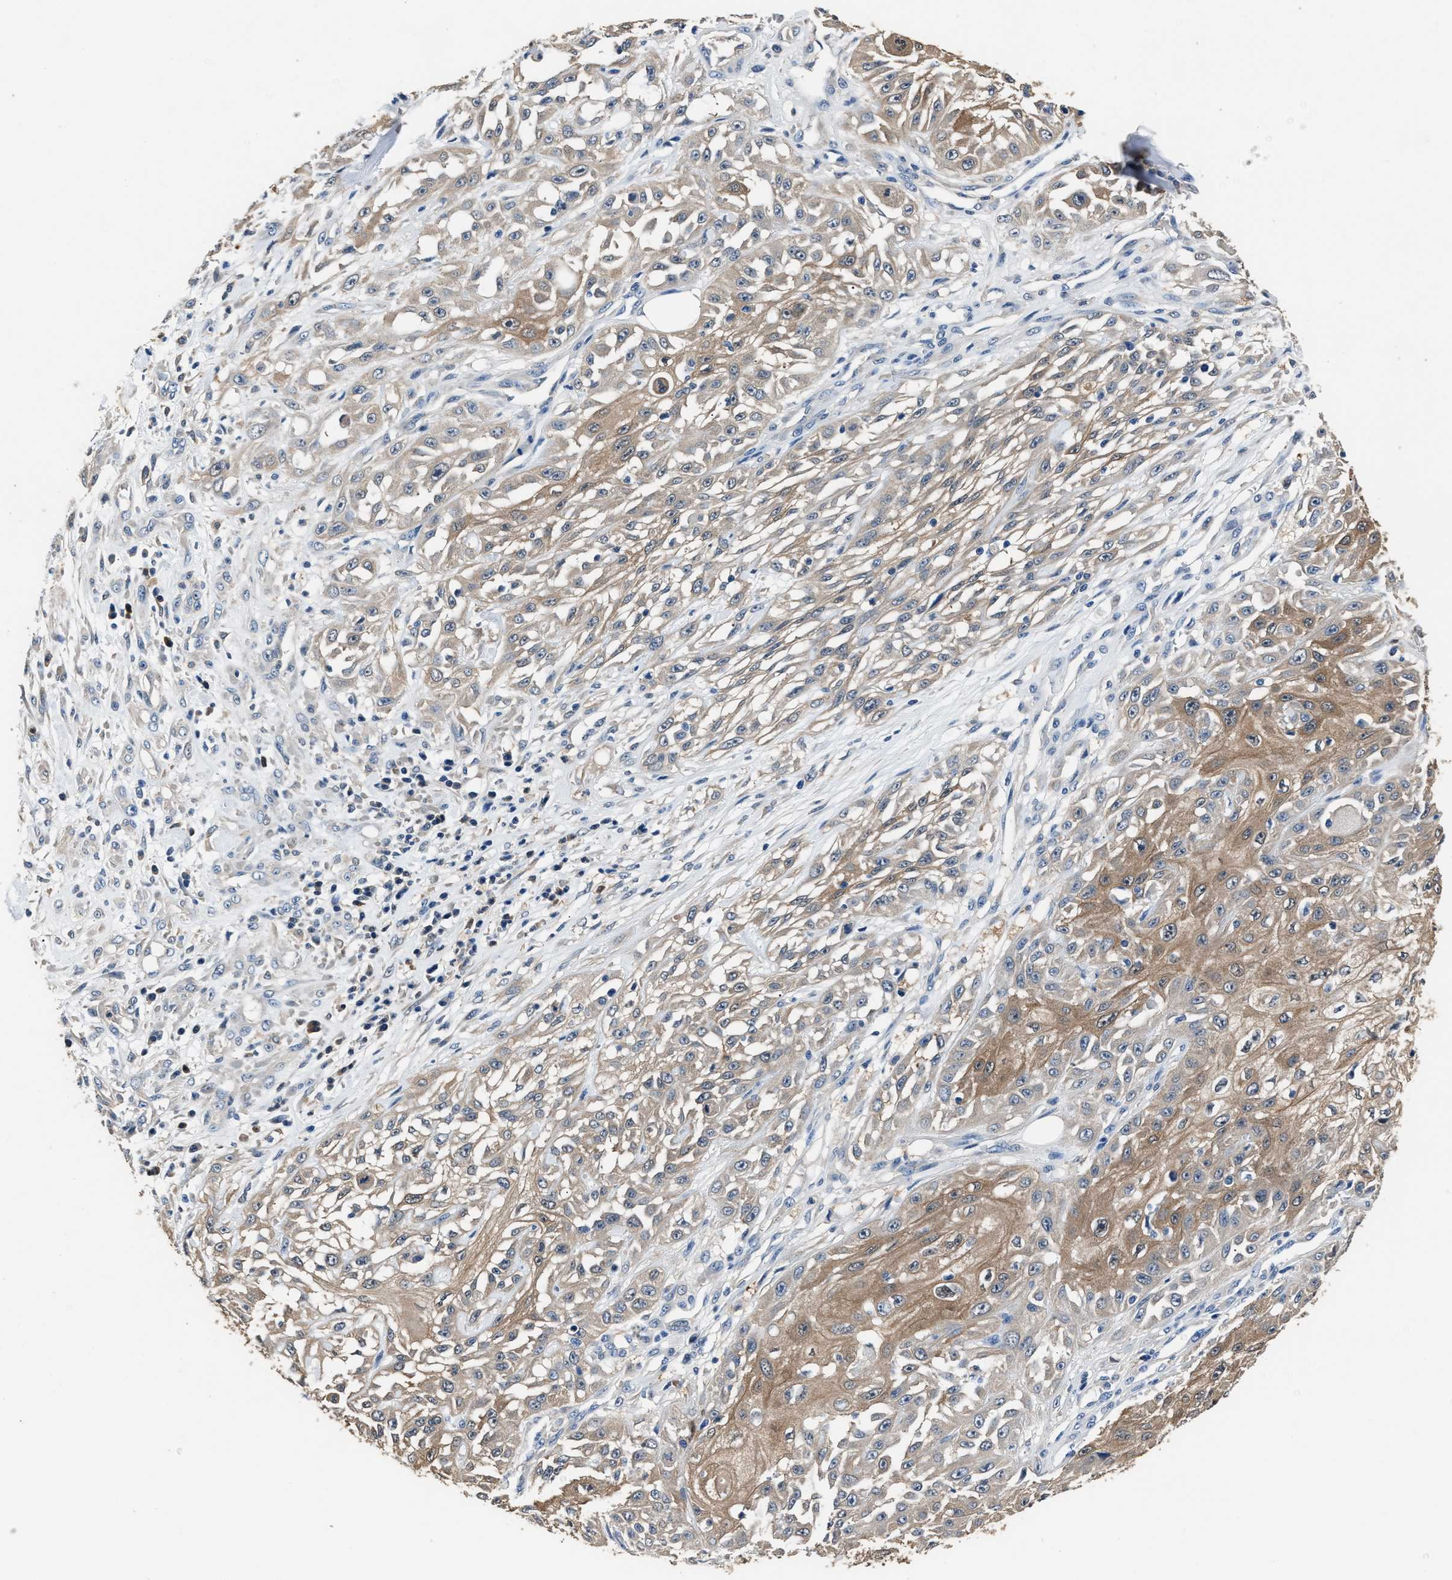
{"staining": {"intensity": "moderate", "quantity": ">75%", "location": "cytoplasmic/membranous"}, "tissue": "skin cancer", "cell_type": "Tumor cells", "image_type": "cancer", "snomed": [{"axis": "morphology", "description": "Squamous cell carcinoma, NOS"}, {"axis": "morphology", "description": "Squamous cell carcinoma, metastatic, NOS"}, {"axis": "topography", "description": "Skin"}, {"axis": "topography", "description": "Lymph node"}], "caption": "Tumor cells reveal medium levels of moderate cytoplasmic/membranous expression in approximately >75% of cells in skin squamous cell carcinoma. The staining is performed using DAB brown chromogen to label protein expression. The nuclei are counter-stained blue using hematoxylin.", "gene": "GSTP1", "patient": {"sex": "male", "age": 75}}